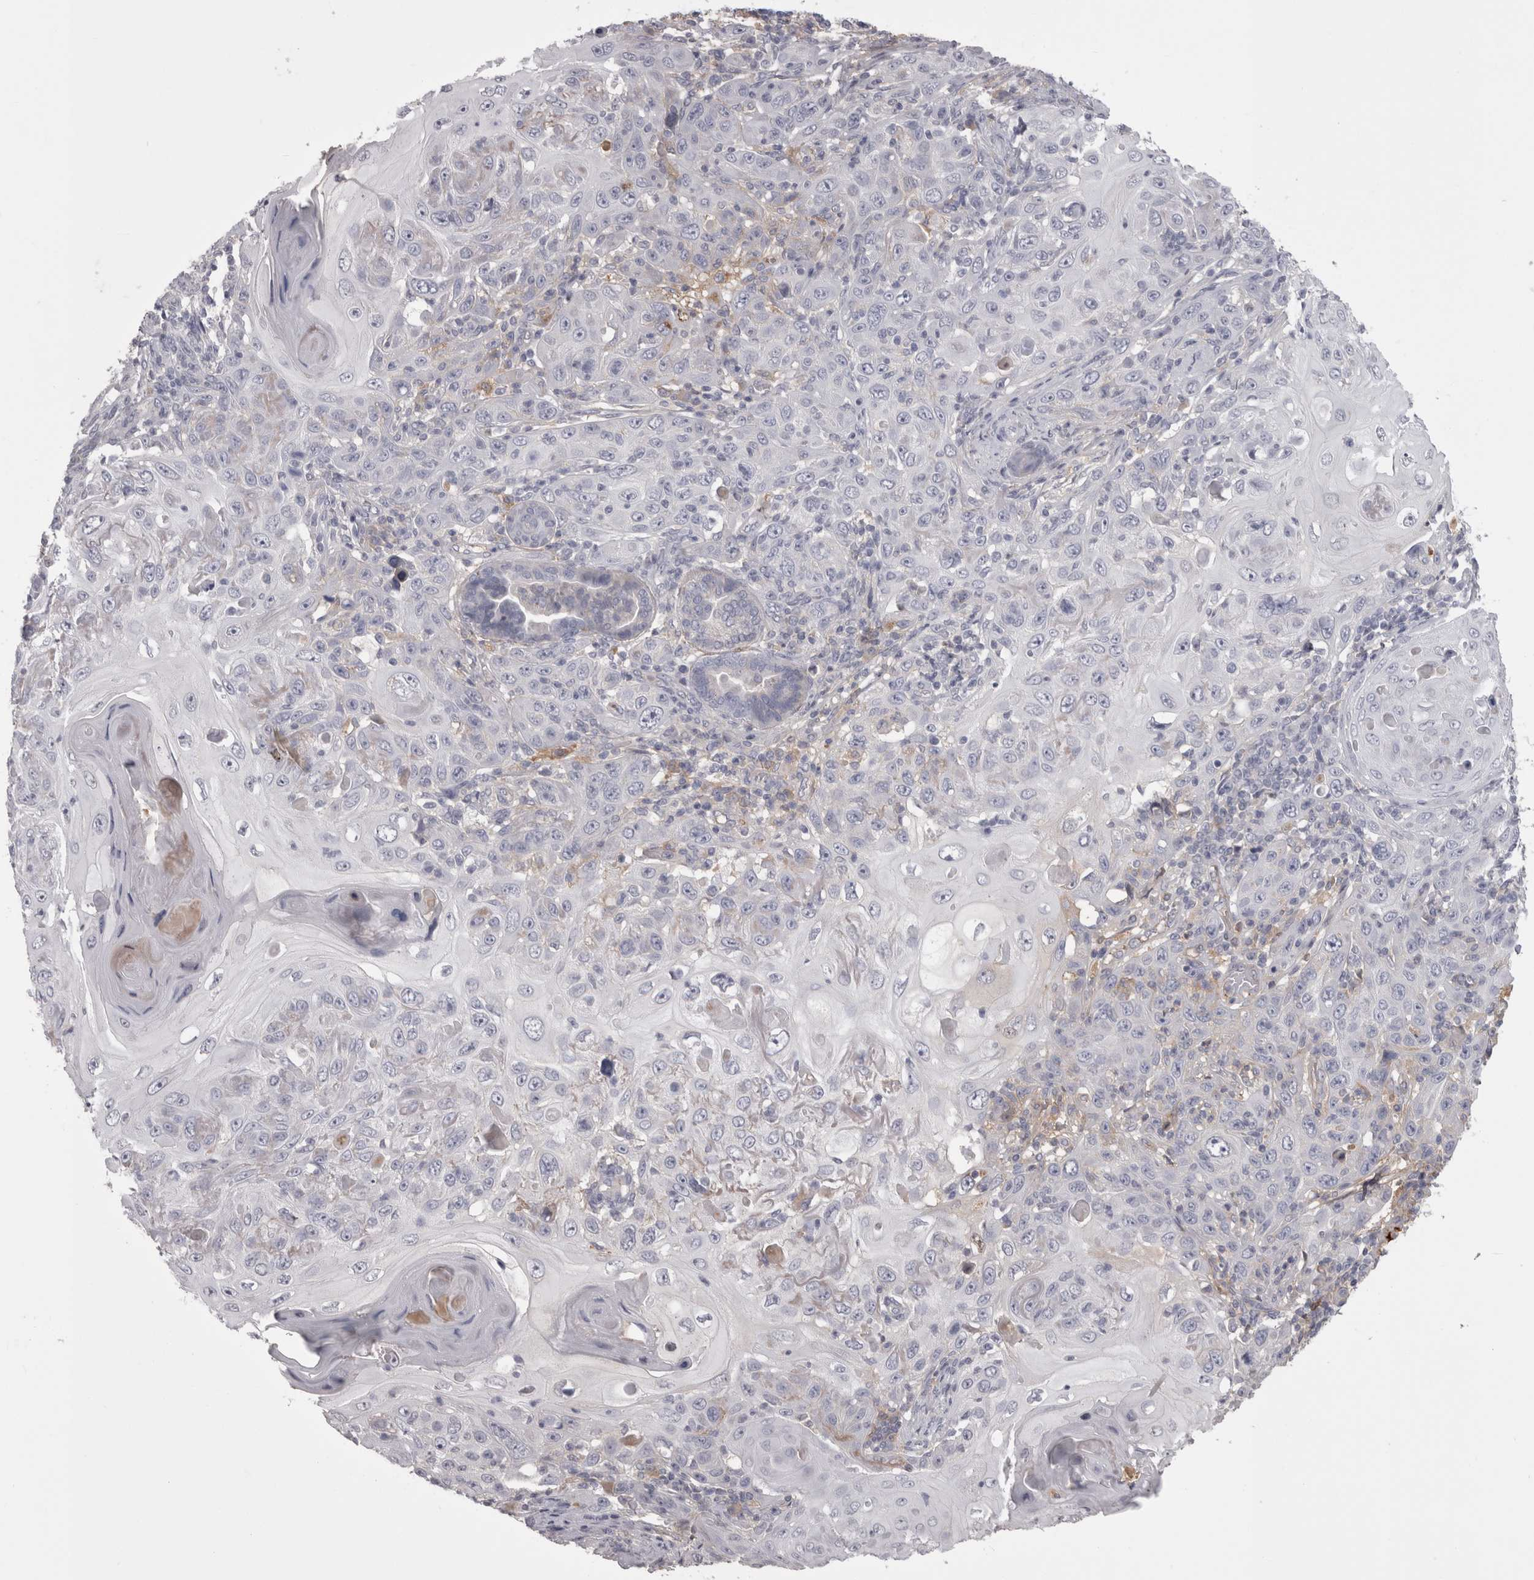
{"staining": {"intensity": "negative", "quantity": "none", "location": "none"}, "tissue": "skin cancer", "cell_type": "Tumor cells", "image_type": "cancer", "snomed": [{"axis": "morphology", "description": "Squamous cell carcinoma, NOS"}, {"axis": "topography", "description": "Skin"}], "caption": "This image is of skin squamous cell carcinoma stained with IHC to label a protein in brown with the nuclei are counter-stained blue. There is no positivity in tumor cells. (DAB (3,3'-diaminobenzidine) immunohistochemistry visualized using brightfield microscopy, high magnification).", "gene": "SAA4", "patient": {"sex": "female", "age": 88}}